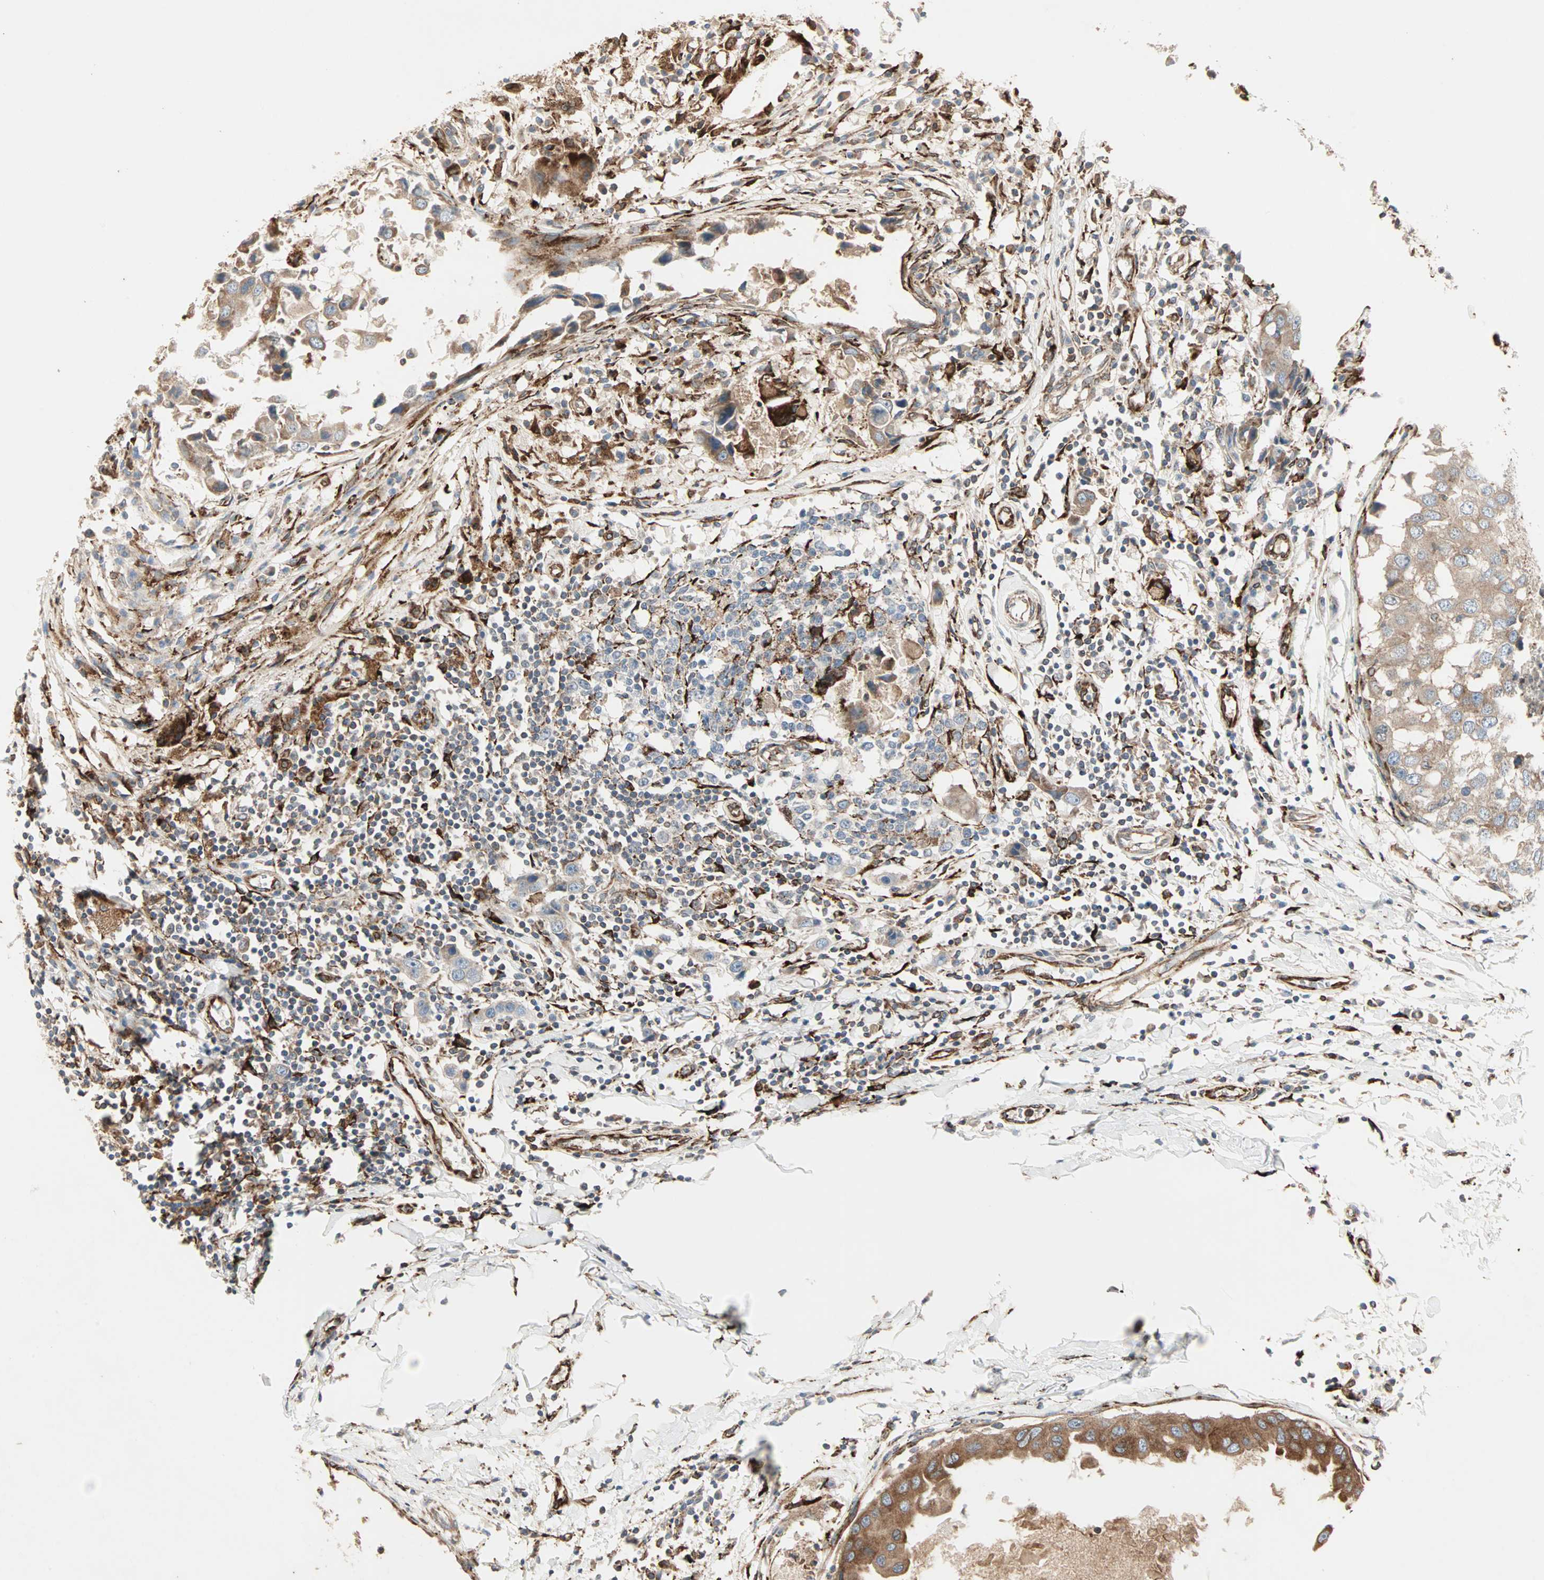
{"staining": {"intensity": "weak", "quantity": ">75%", "location": "cytoplasmic/membranous"}, "tissue": "breast cancer", "cell_type": "Tumor cells", "image_type": "cancer", "snomed": [{"axis": "morphology", "description": "Duct carcinoma"}, {"axis": "topography", "description": "Breast"}], "caption": "Breast cancer (intraductal carcinoma) stained with a protein marker shows weak staining in tumor cells.", "gene": "H6PD", "patient": {"sex": "female", "age": 27}}